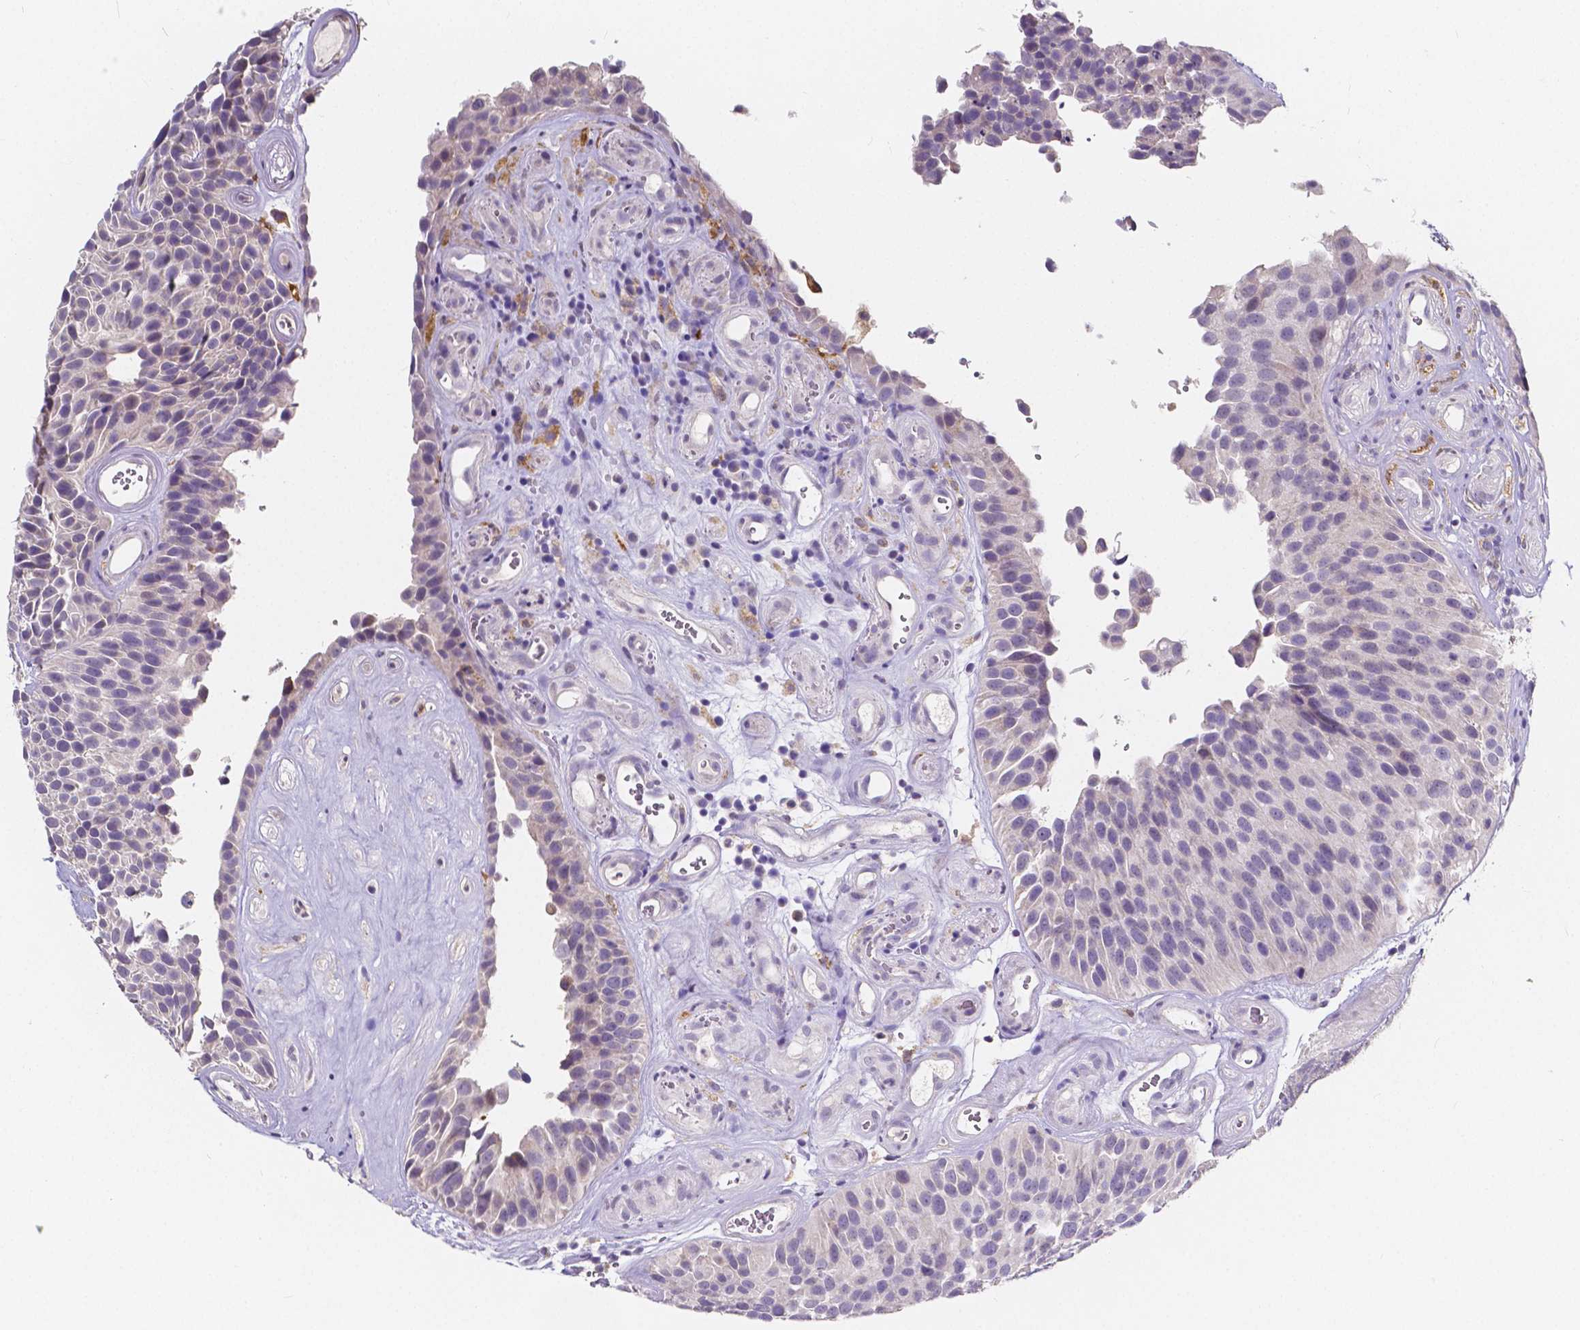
{"staining": {"intensity": "negative", "quantity": "none", "location": "none"}, "tissue": "urothelial cancer", "cell_type": "Tumor cells", "image_type": "cancer", "snomed": [{"axis": "morphology", "description": "Urothelial carcinoma, Low grade"}, {"axis": "topography", "description": "Urinary bladder"}], "caption": "The photomicrograph reveals no staining of tumor cells in urothelial carcinoma (low-grade). Brightfield microscopy of IHC stained with DAB (3,3'-diaminobenzidine) (brown) and hematoxylin (blue), captured at high magnification.", "gene": "ACP5", "patient": {"sex": "male", "age": 76}}